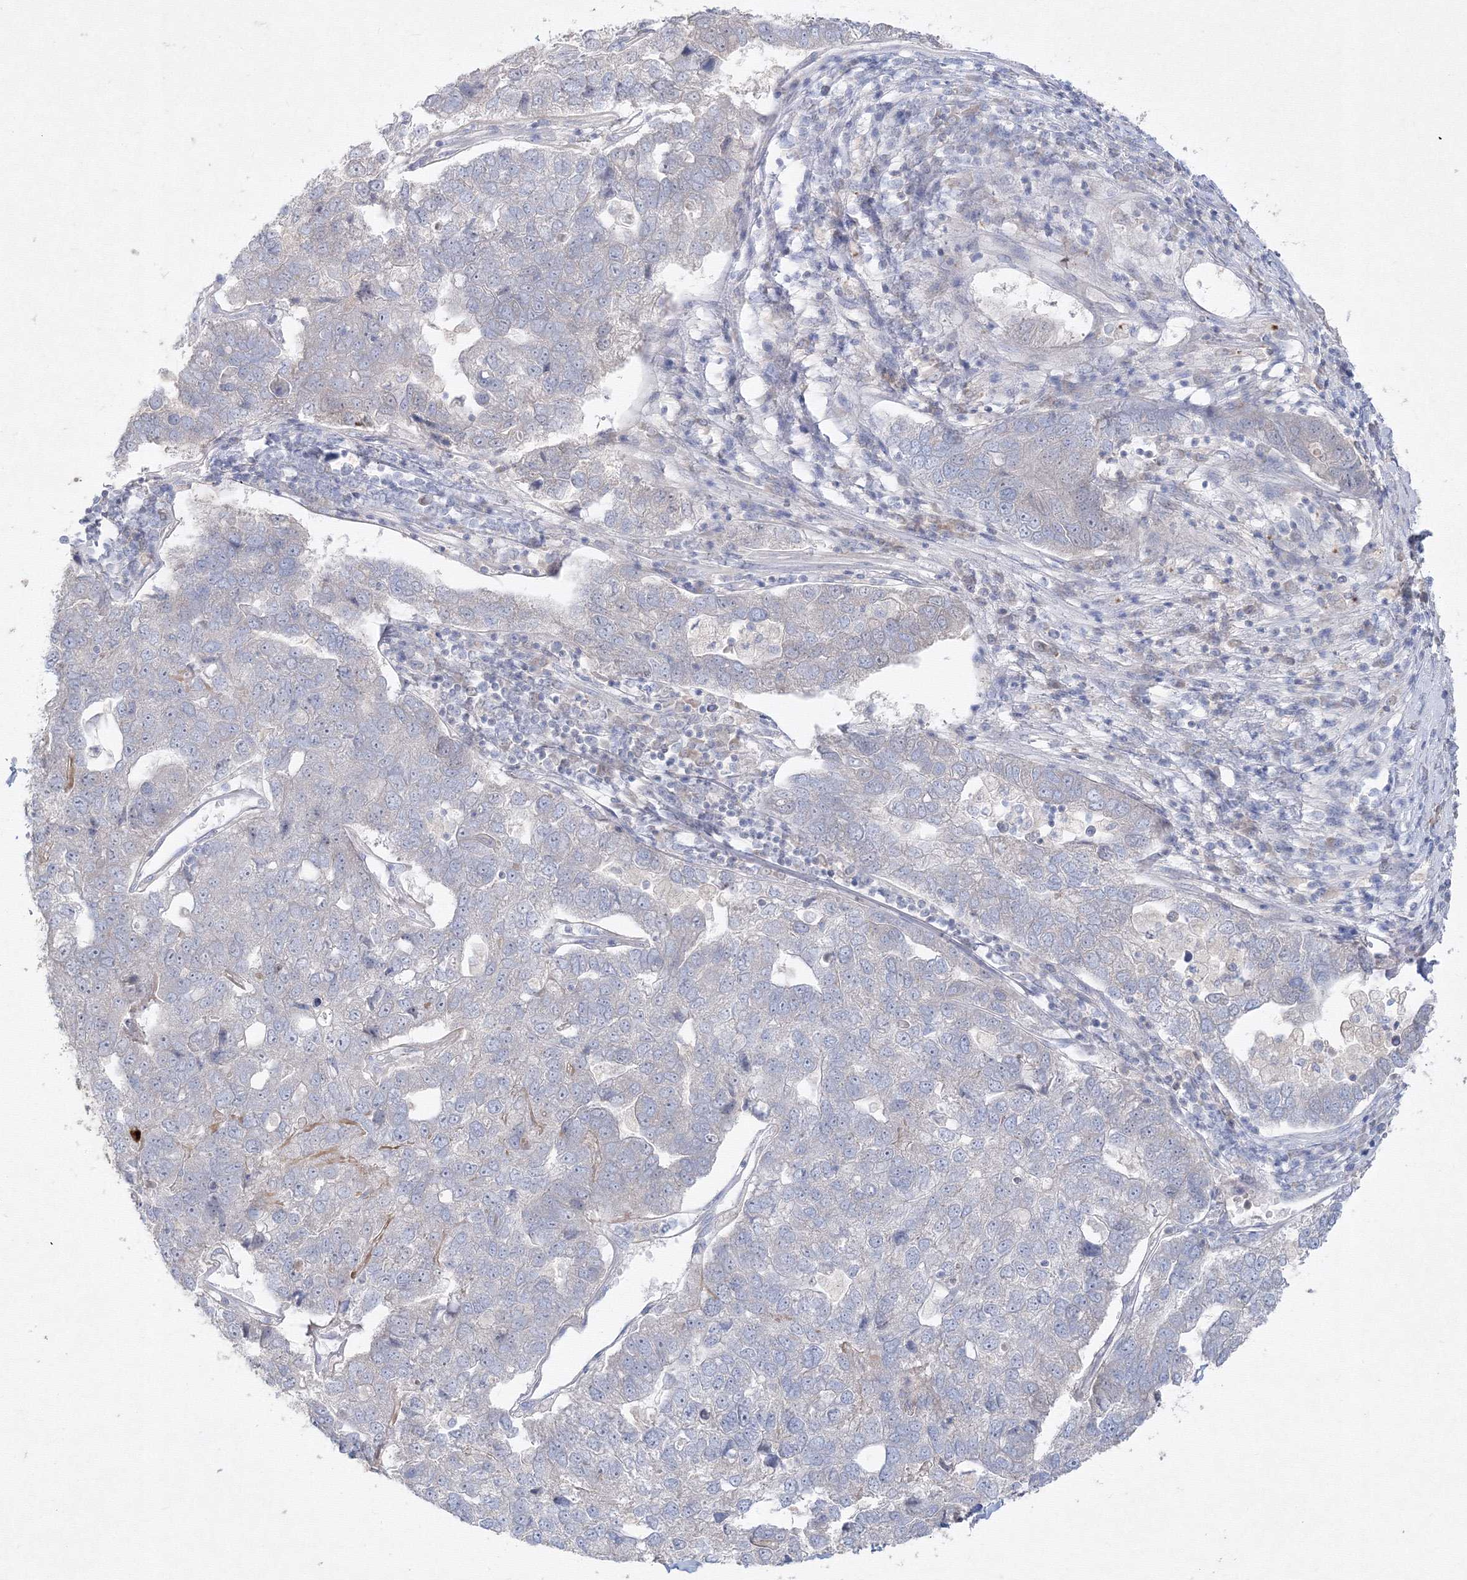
{"staining": {"intensity": "negative", "quantity": "none", "location": "none"}, "tissue": "pancreatic cancer", "cell_type": "Tumor cells", "image_type": "cancer", "snomed": [{"axis": "morphology", "description": "Adenocarcinoma, NOS"}, {"axis": "topography", "description": "Pancreas"}], "caption": "Pancreatic cancer (adenocarcinoma) was stained to show a protein in brown. There is no significant staining in tumor cells.", "gene": "FBXL8", "patient": {"sex": "female", "age": 61}}